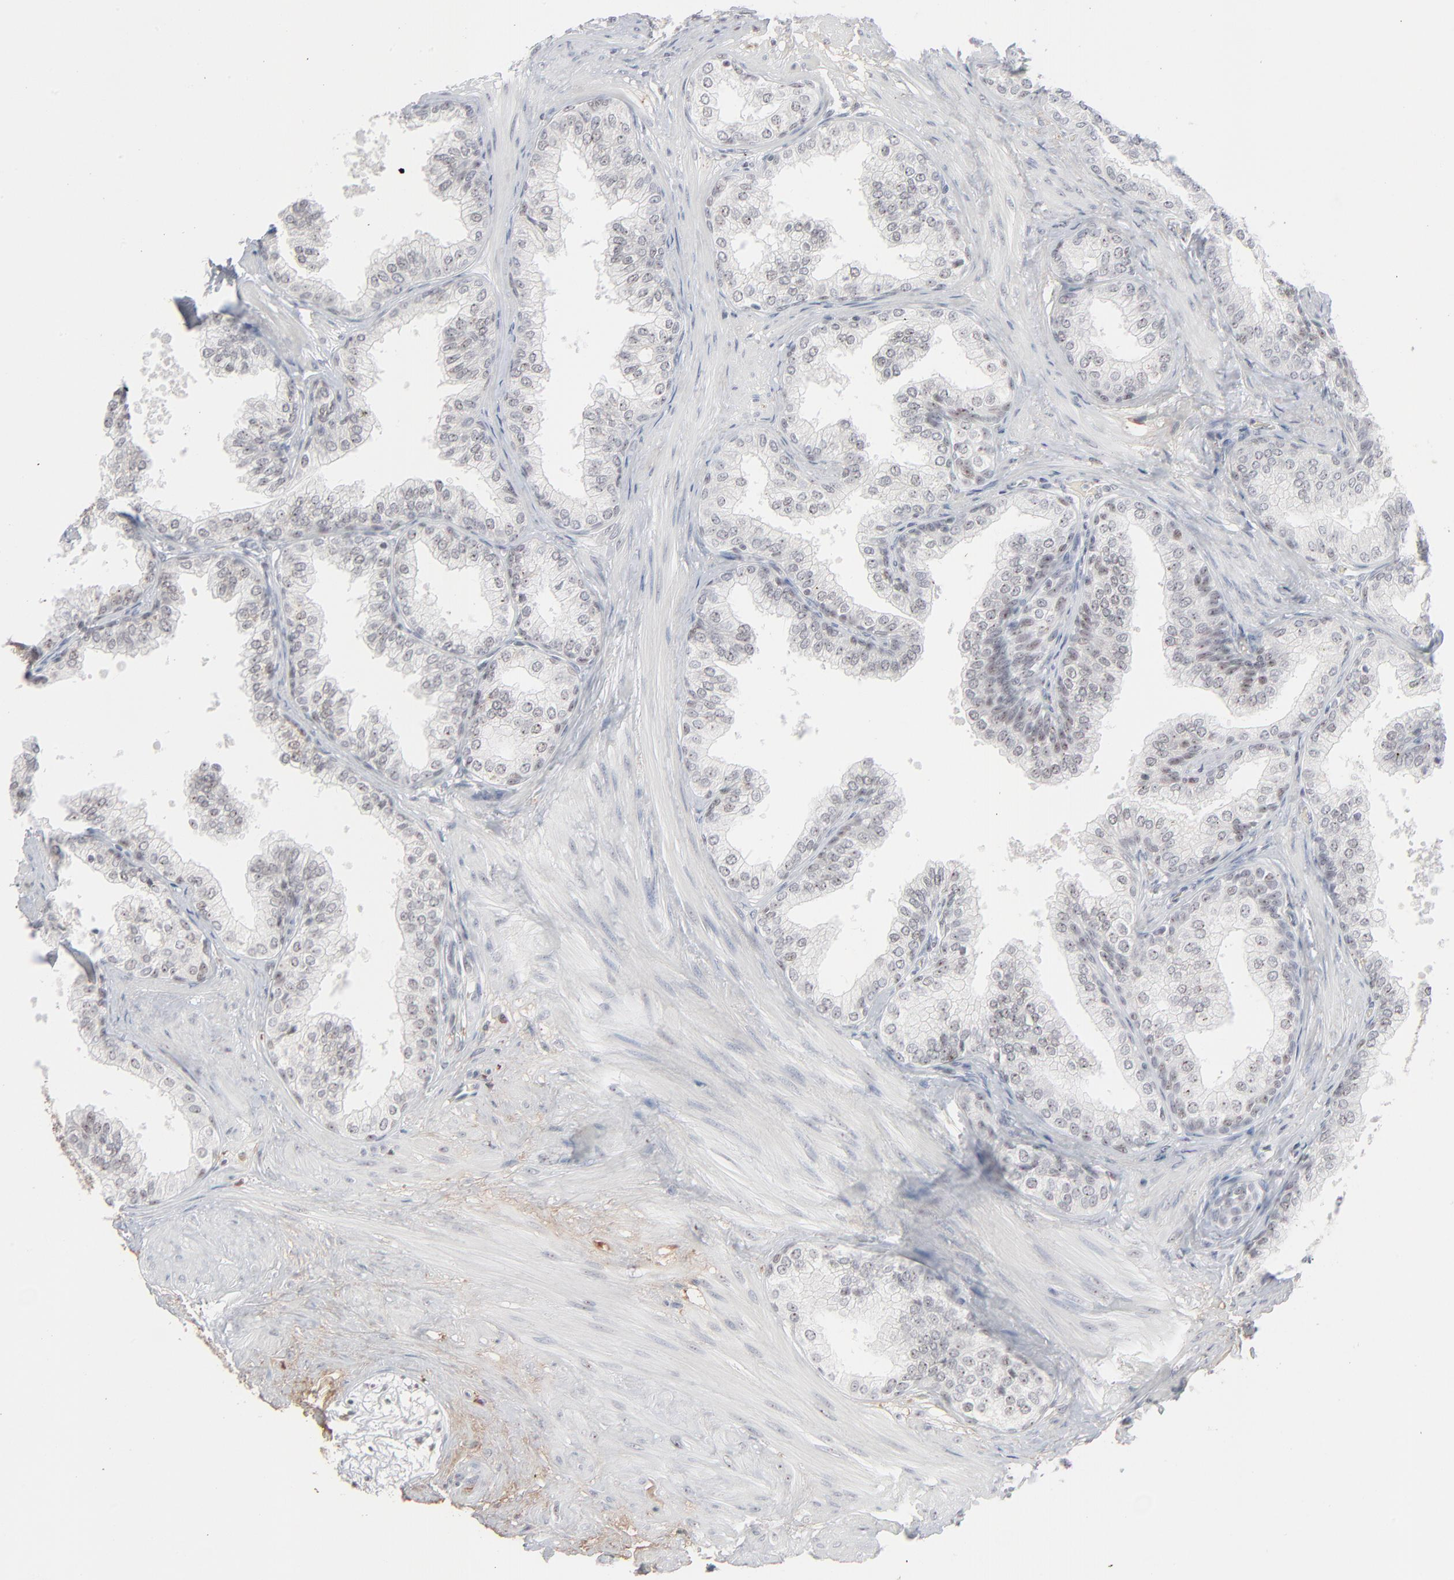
{"staining": {"intensity": "weak", "quantity": ">75%", "location": "nuclear"}, "tissue": "prostate", "cell_type": "Glandular cells", "image_type": "normal", "snomed": [{"axis": "morphology", "description": "Normal tissue, NOS"}, {"axis": "topography", "description": "Prostate"}], "caption": "This image exhibits unremarkable prostate stained with immunohistochemistry to label a protein in brown. The nuclear of glandular cells show weak positivity for the protein. Nuclei are counter-stained blue.", "gene": "MPHOSPH6", "patient": {"sex": "male", "age": 60}}